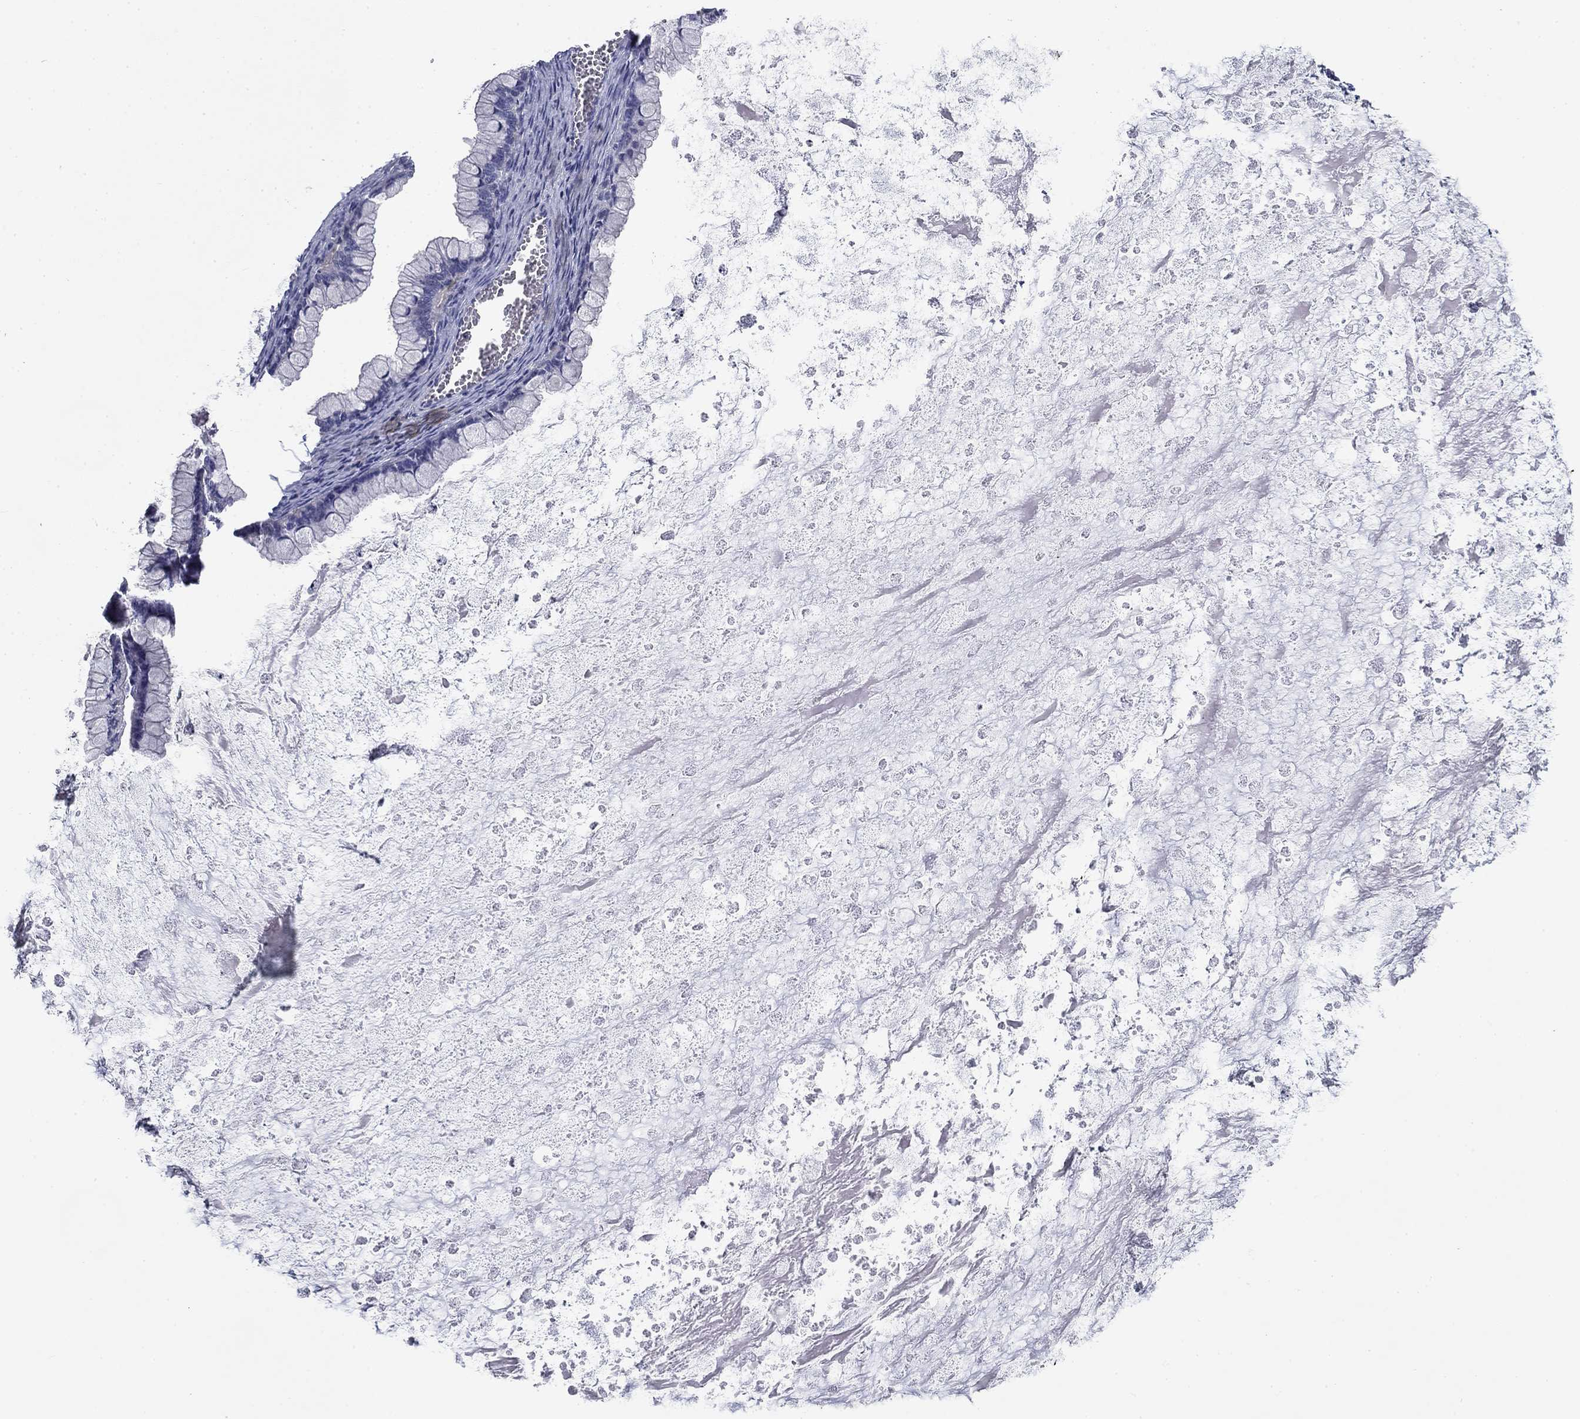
{"staining": {"intensity": "negative", "quantity": "none", "location": "none"}, "tissue": "ovarian cancer", "cell_type": "Tumor cells", "image_type": "cancer", "snomed": [{"axis": "morphology", "description": "Cystadenocarcinoma, mucinous, NOS"}, {"axis": "topography", "description": "Ovary"}], "caption": "This is a photomicrograph of IHC staining of ovarian cancer, which shows no staining in tumor cells.", "gene": "POU2F2", "patient": {"sex": "female", "age": 67}}